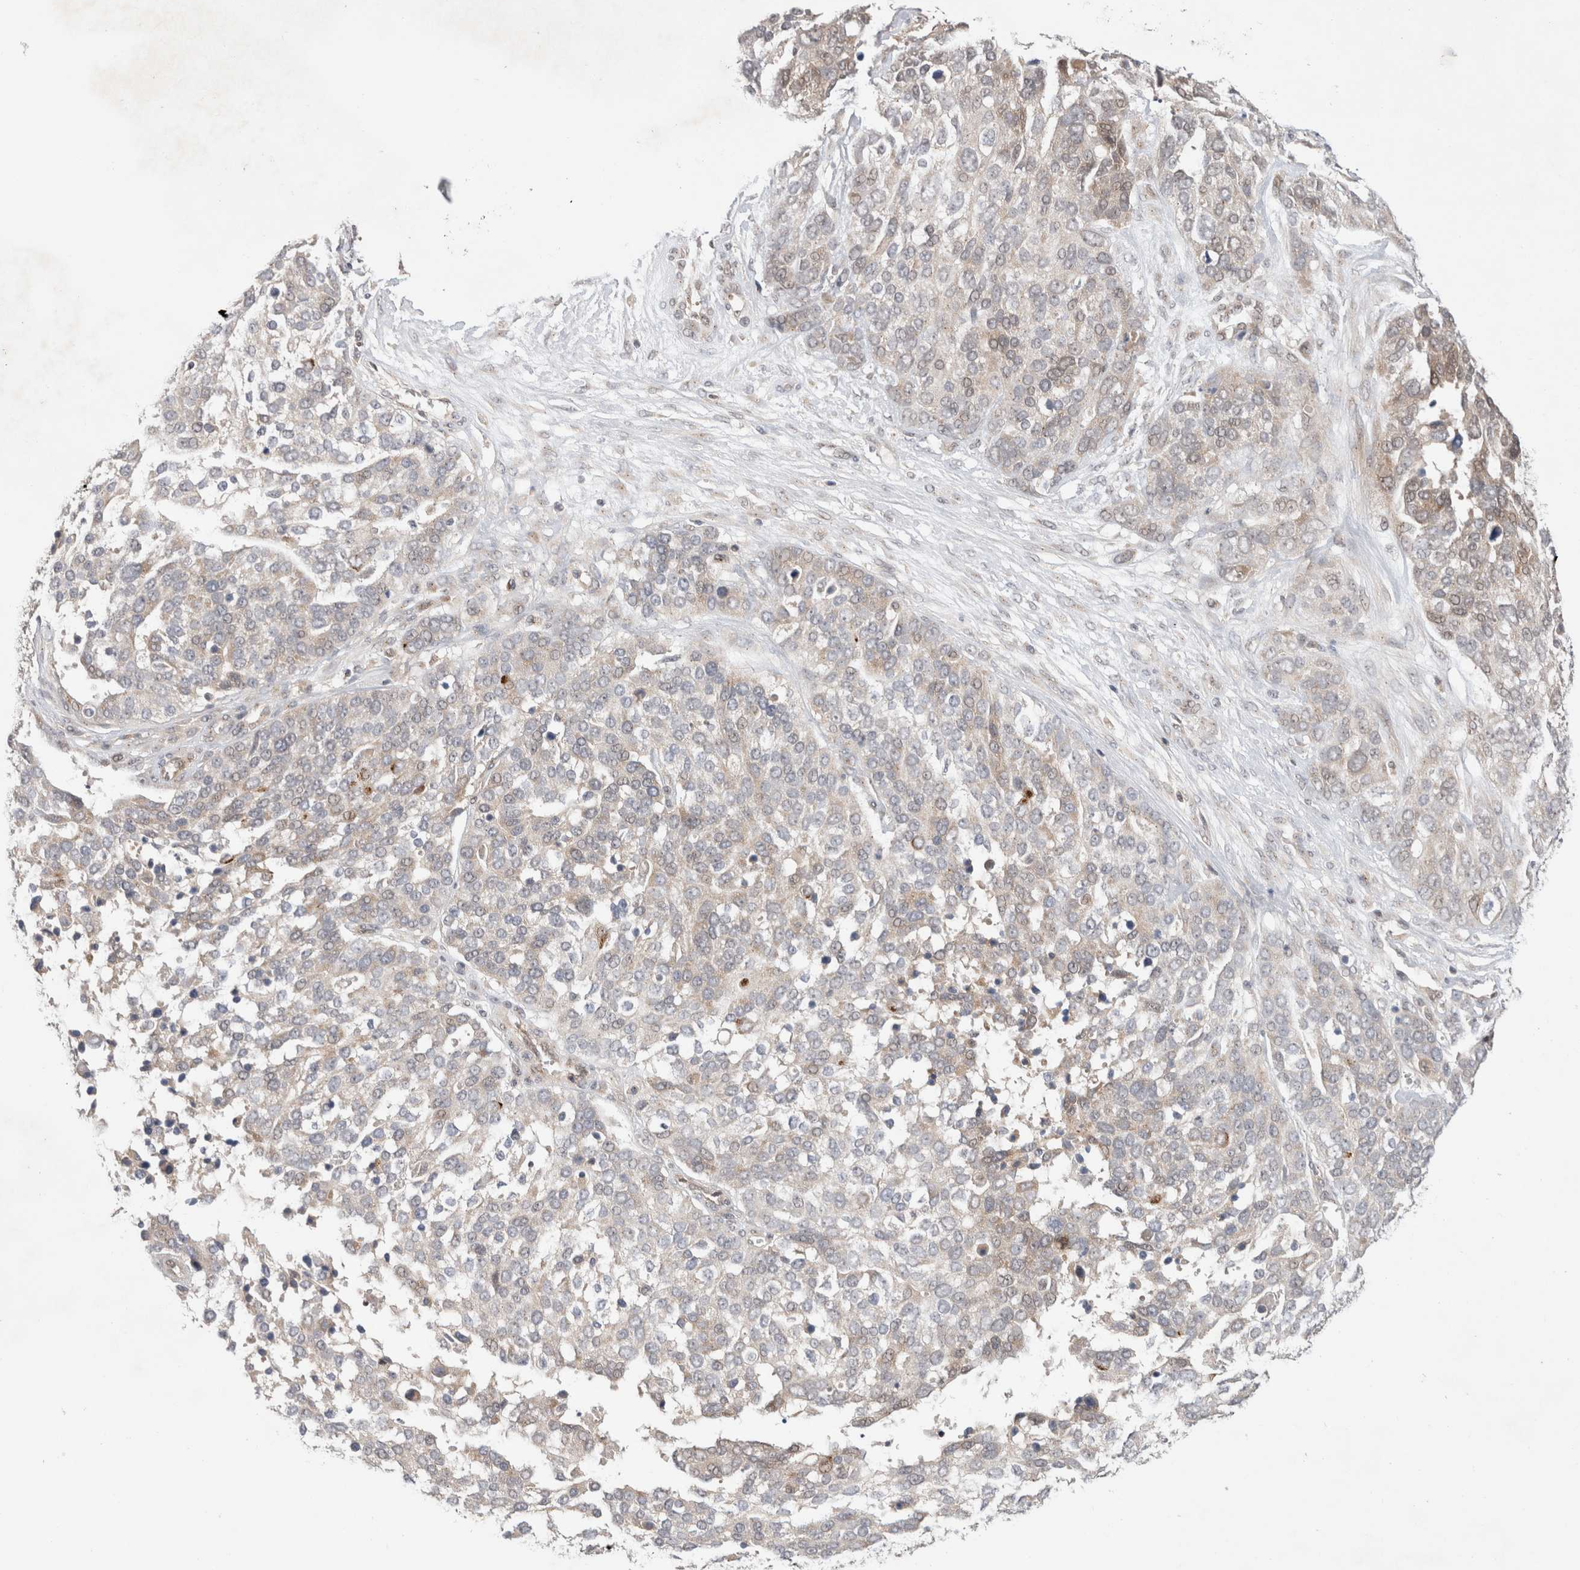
{"staining": {"intensity": "weak", "quantity": "<25%", "location": "cytoplasmic/membranous"}, "tissue": "ovarian cancer", "cell_type": "Tumor cells", "image_type": "cancer", "snomed": [{"axis": "morphology", "description": "Cystadenocarcinoma, serous, NOS"}, {"axis": "topography", "description": "Ovary"}], "caption": "Photomicrograph shows no significant protein staining in tumor cells of ovarian serous cystadenocarcinoma.", "gene": "SLC29A1", "patient": {"sex": "female", "age": 44}}